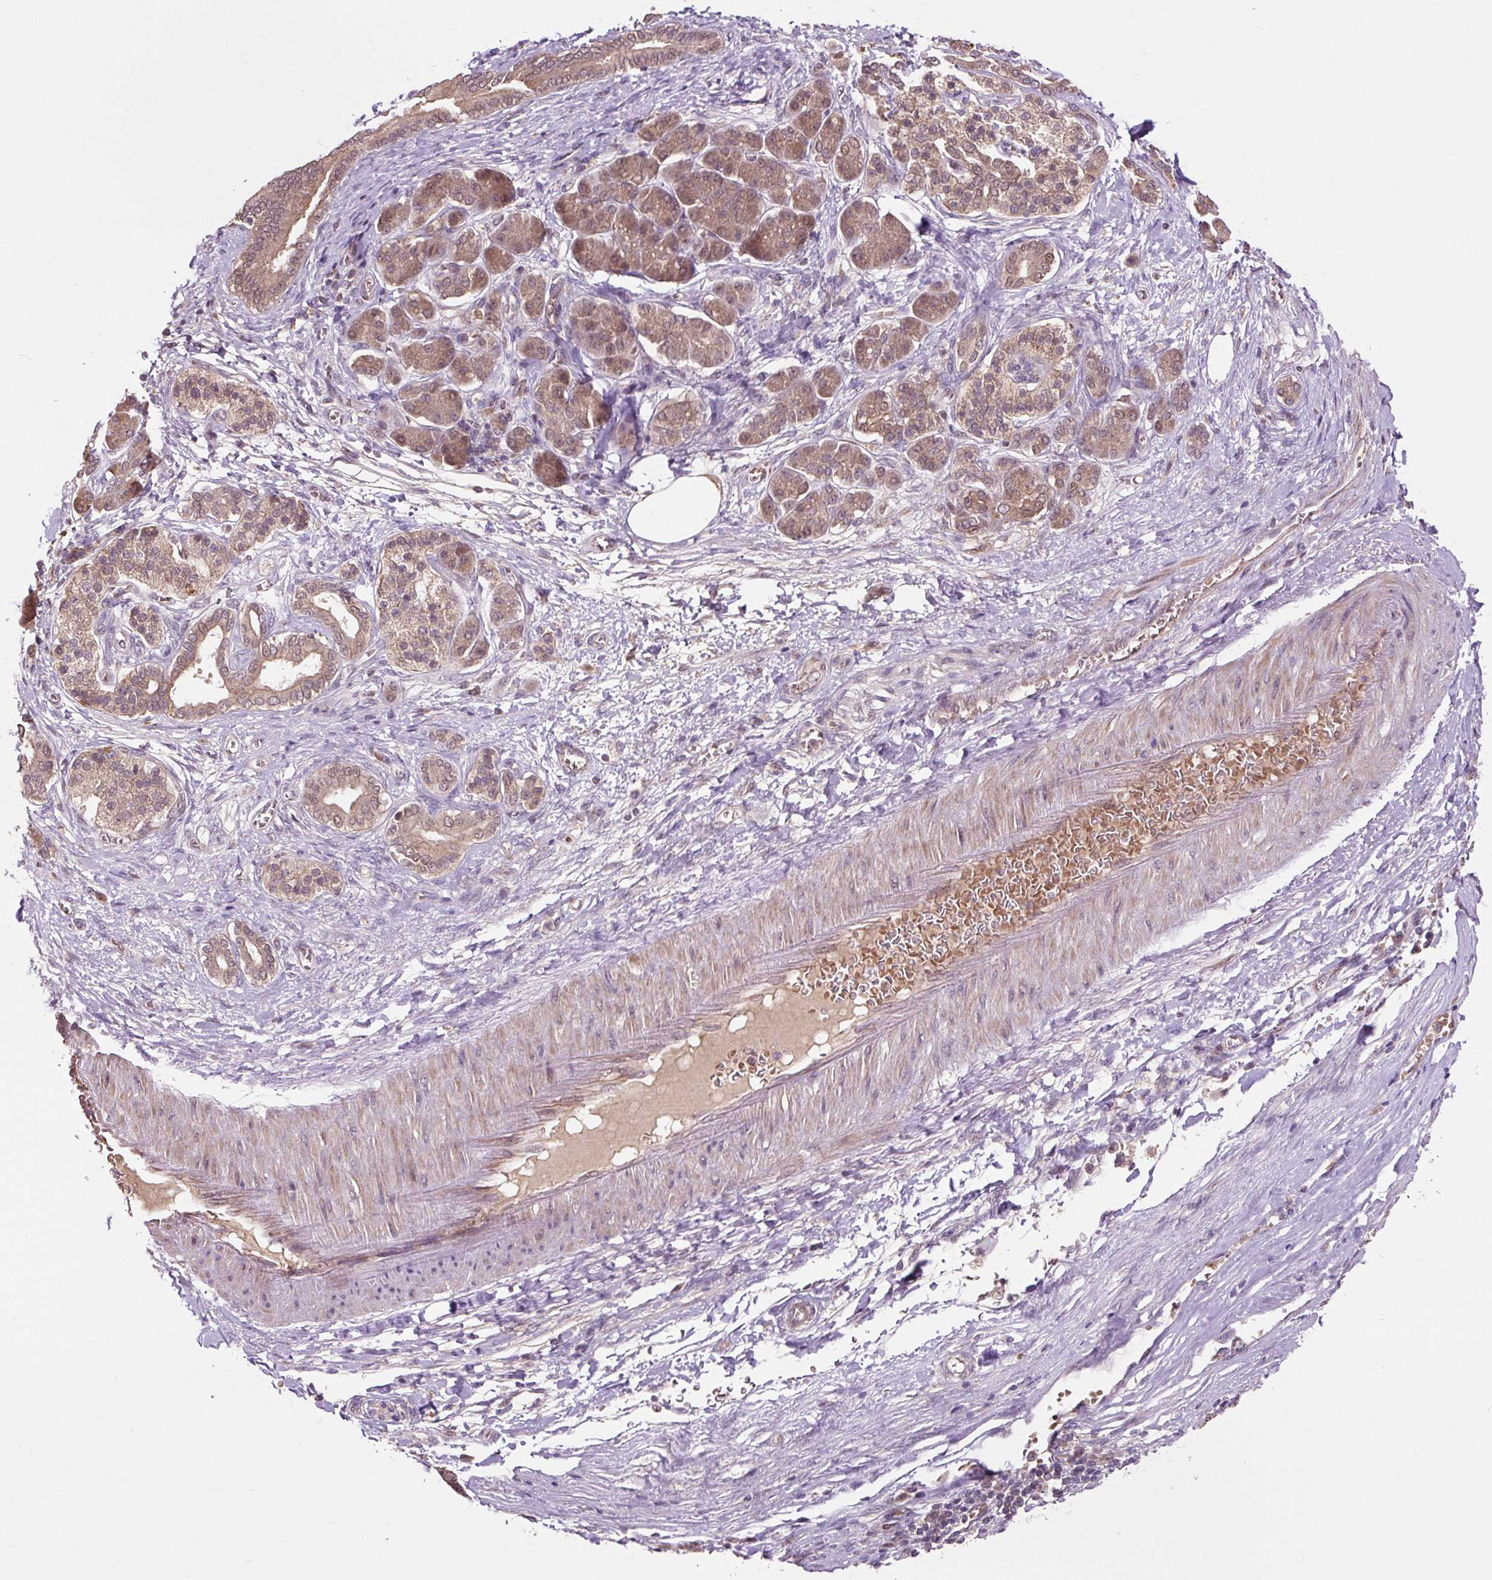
{"staining": {"intensity": "weak", "quantity": "25%-75%", "location": "cytoplasmic/membranous,nuclear"}, "tissue": "pancreatic cancer", "cell_type": "Tumor cells", "image_type": "cancer", "snomed": [{"axis": "morphology", "description": "Adenocarcinoma, NOS"}, {"axis": "topography", "description": "Pancreas"}], "caption": "The micrograph shows a brown stain indicating the presence of a protein in the cytoplasmic/membranous and nuclear of tumor cells in pancreatic adenocarcinoma. The staining was performed using DAB to visualize the protein expression in brown, while the nuclei were stained in blue with hematoxylin (Magnification: 20x).", "gene": "MMS19", "patient": {"sex": "female", "age": 61}}